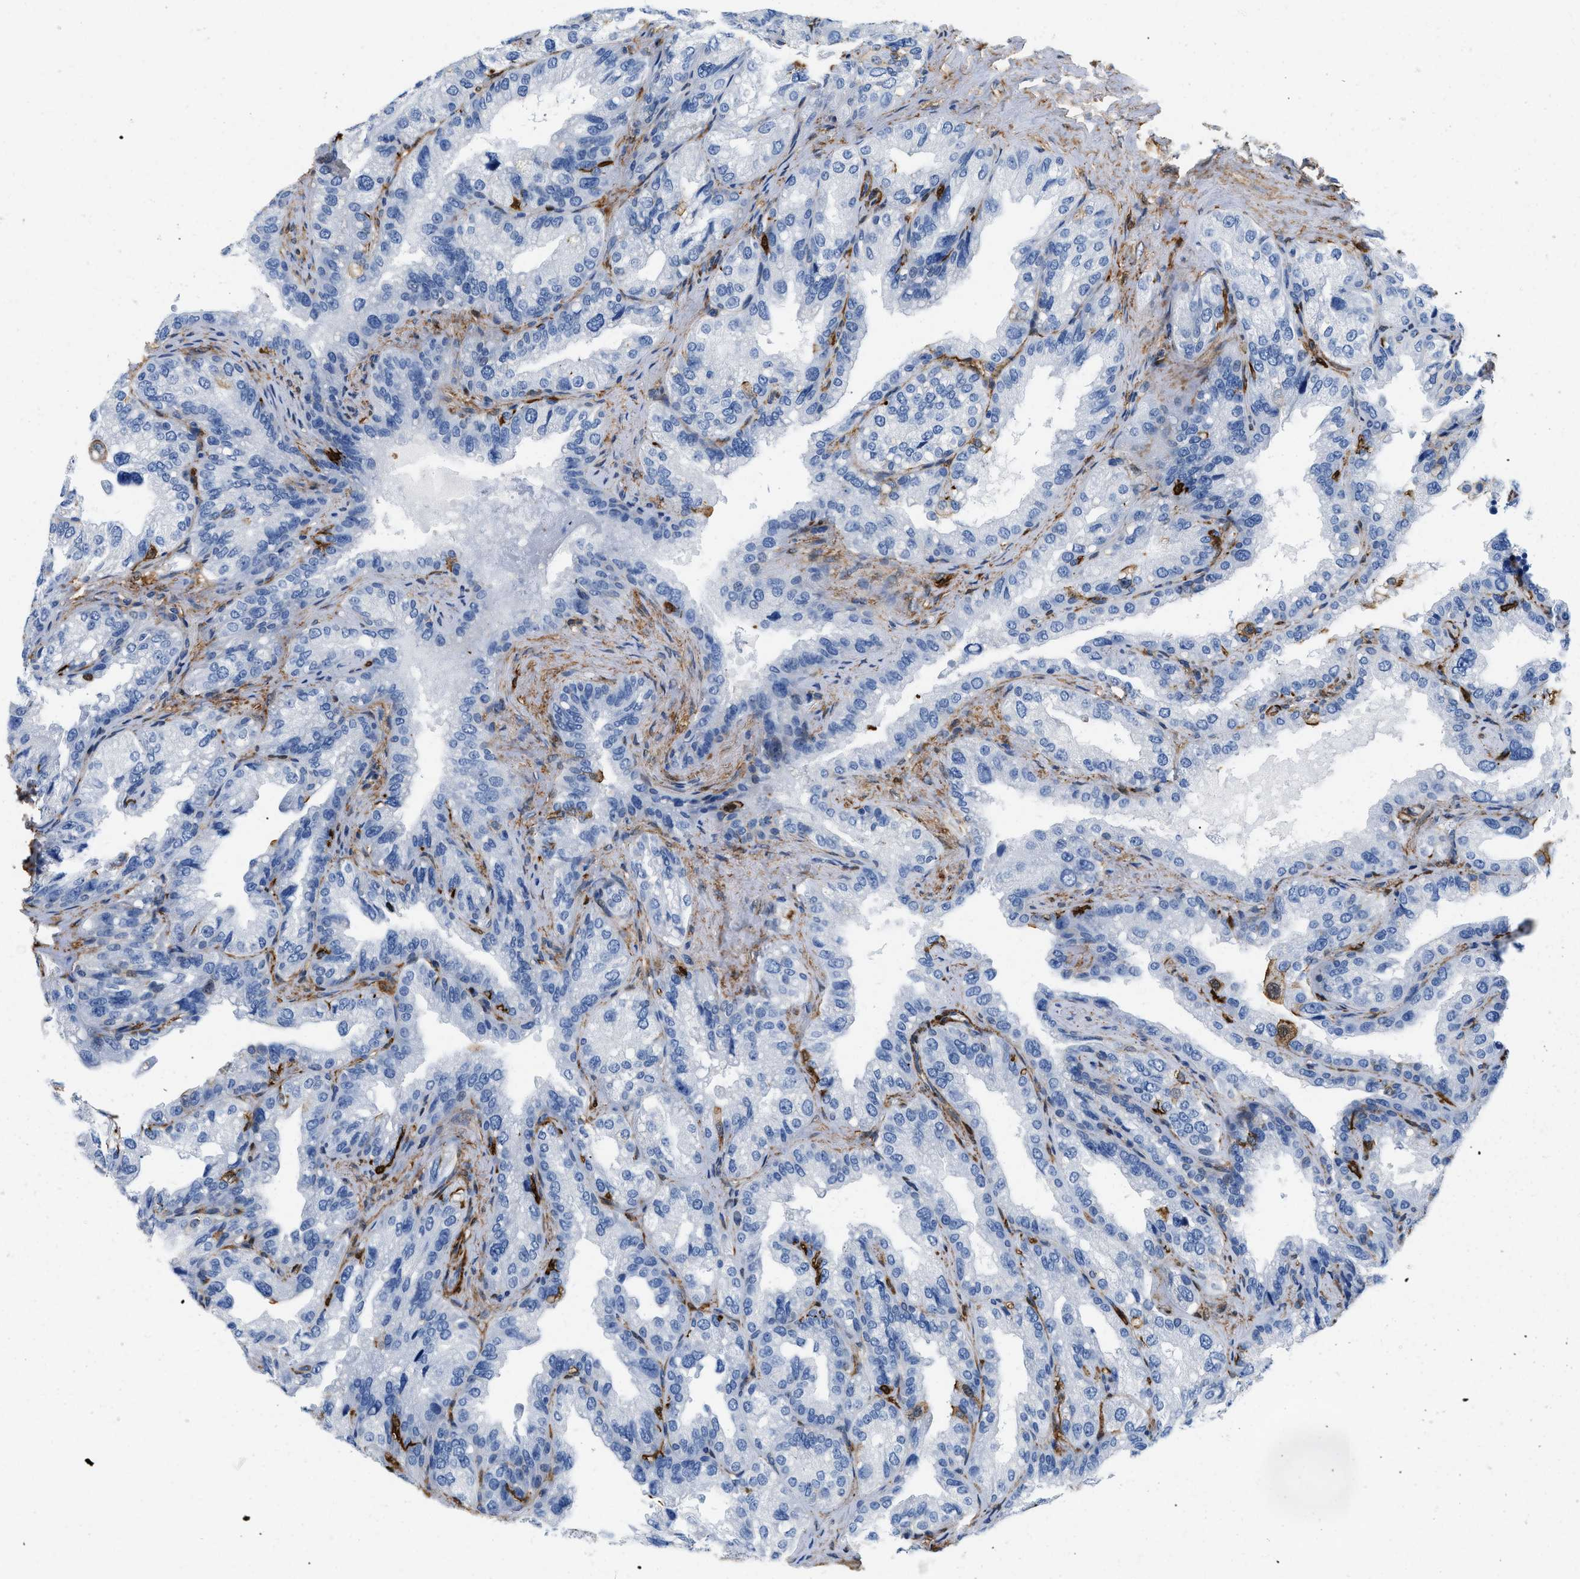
{"staining": {"intensity": "negative", "quantity": "none", "location": "none"}, "tissue": "seminal vesicle", "cell_type": "Glandular cells", "image_type": "normal", "snomed": [{"axis": "morphology", "description": "Normal tissue, NOS"}, {"axis": "topography", "description": "Seminal veicle"}], "caption": "This is a image of IHC staining of benign seminal vesicle, which shows no expression in glandular cells.", "gene": "GSN", "patient": {"sex": "male", "age": 68}}